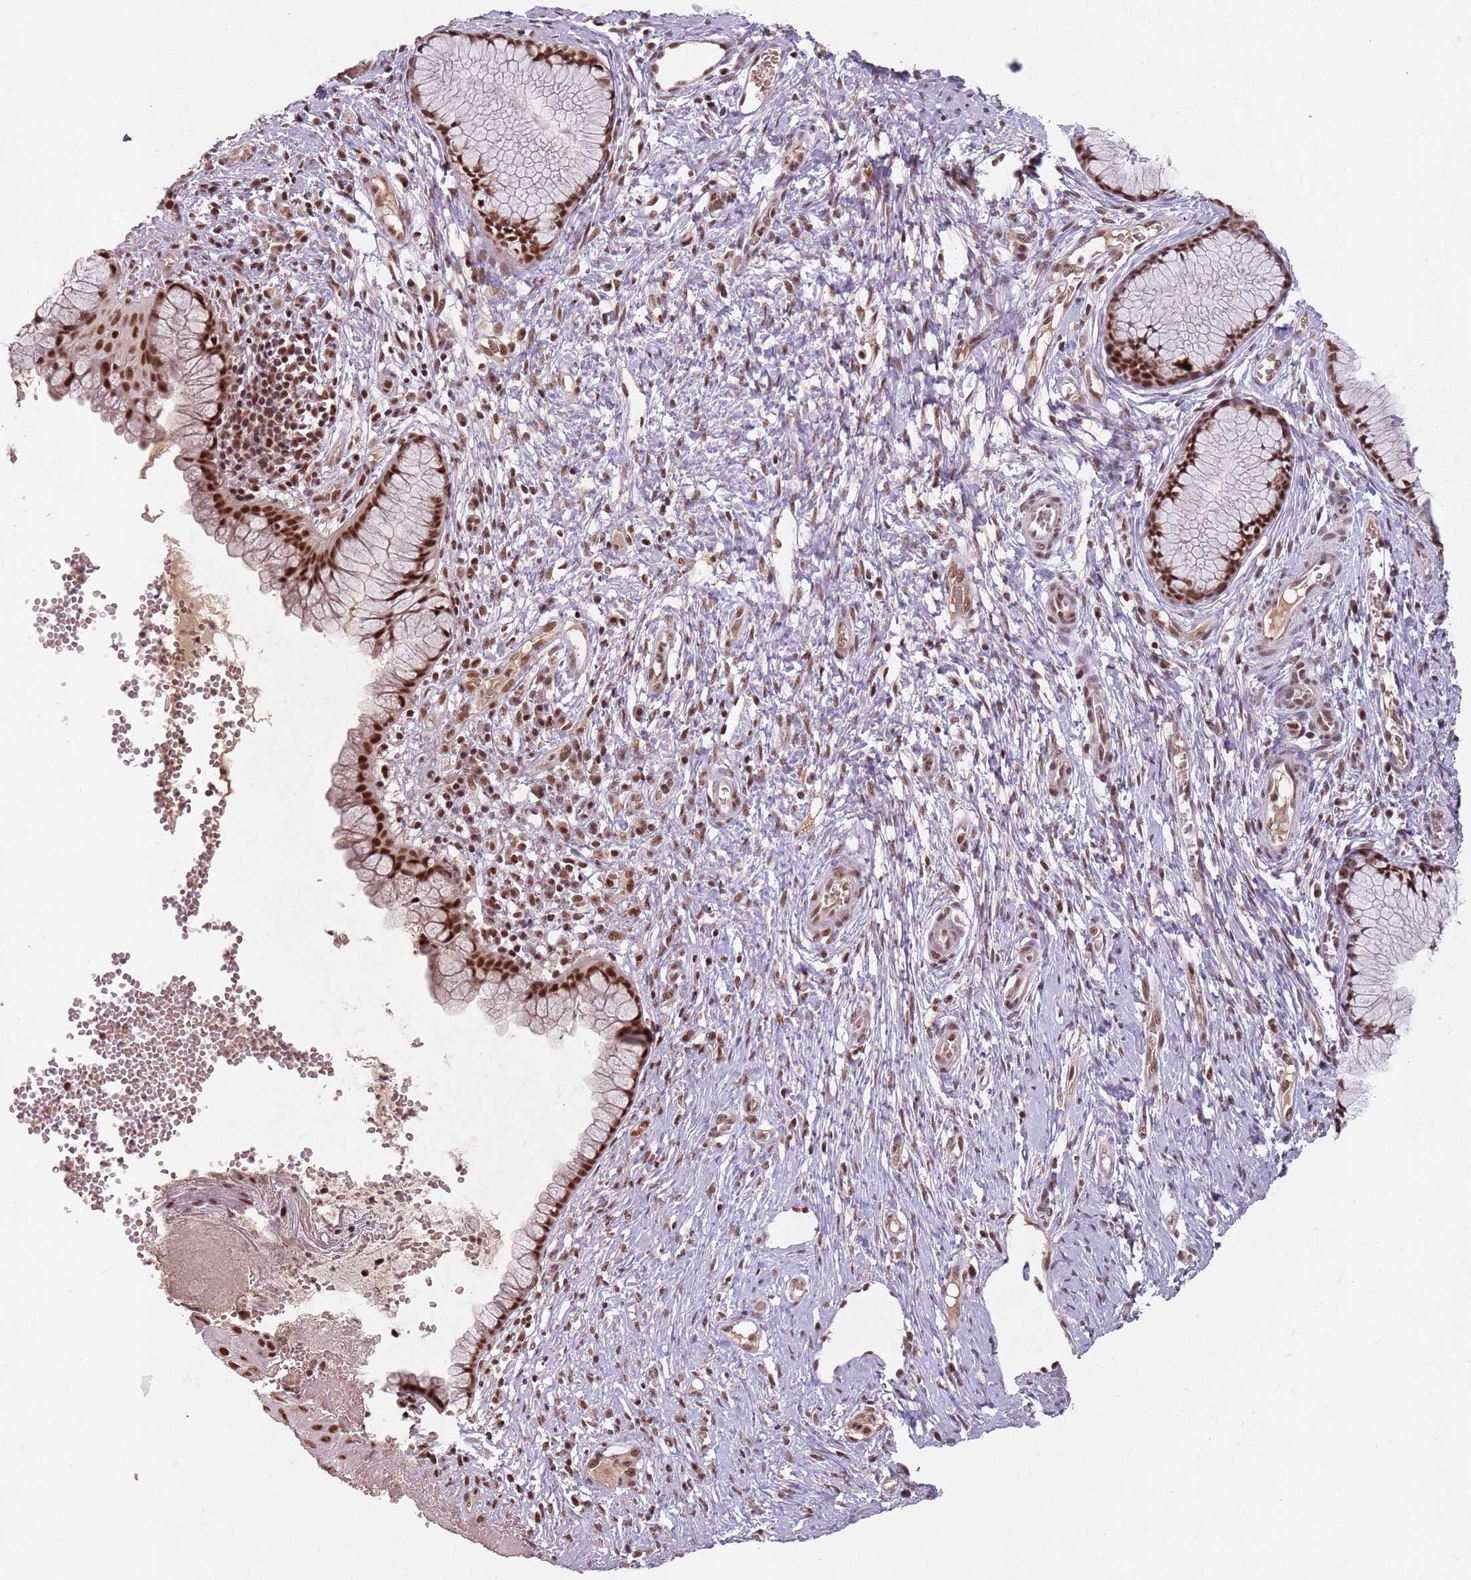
{"staining": {"intensity": "strong", "quantity": ">75%", "location": "nuclear"}, "tissue": "cervix", "cell_type": "Glandular cells", "image_type": "normal", "snomed": [{"axis": "morphology", "description": "Normal tissue, NOS"}, {"axis": "topography", "description": "Cervix"}], "caption": "Immunohistochemical staining of normal human cervix demonstrates strong nuclear protein expression in approximately >75% of glandular cells.", "gene": "NCBP1", "patient": {"sex": "female", "age": 42}}